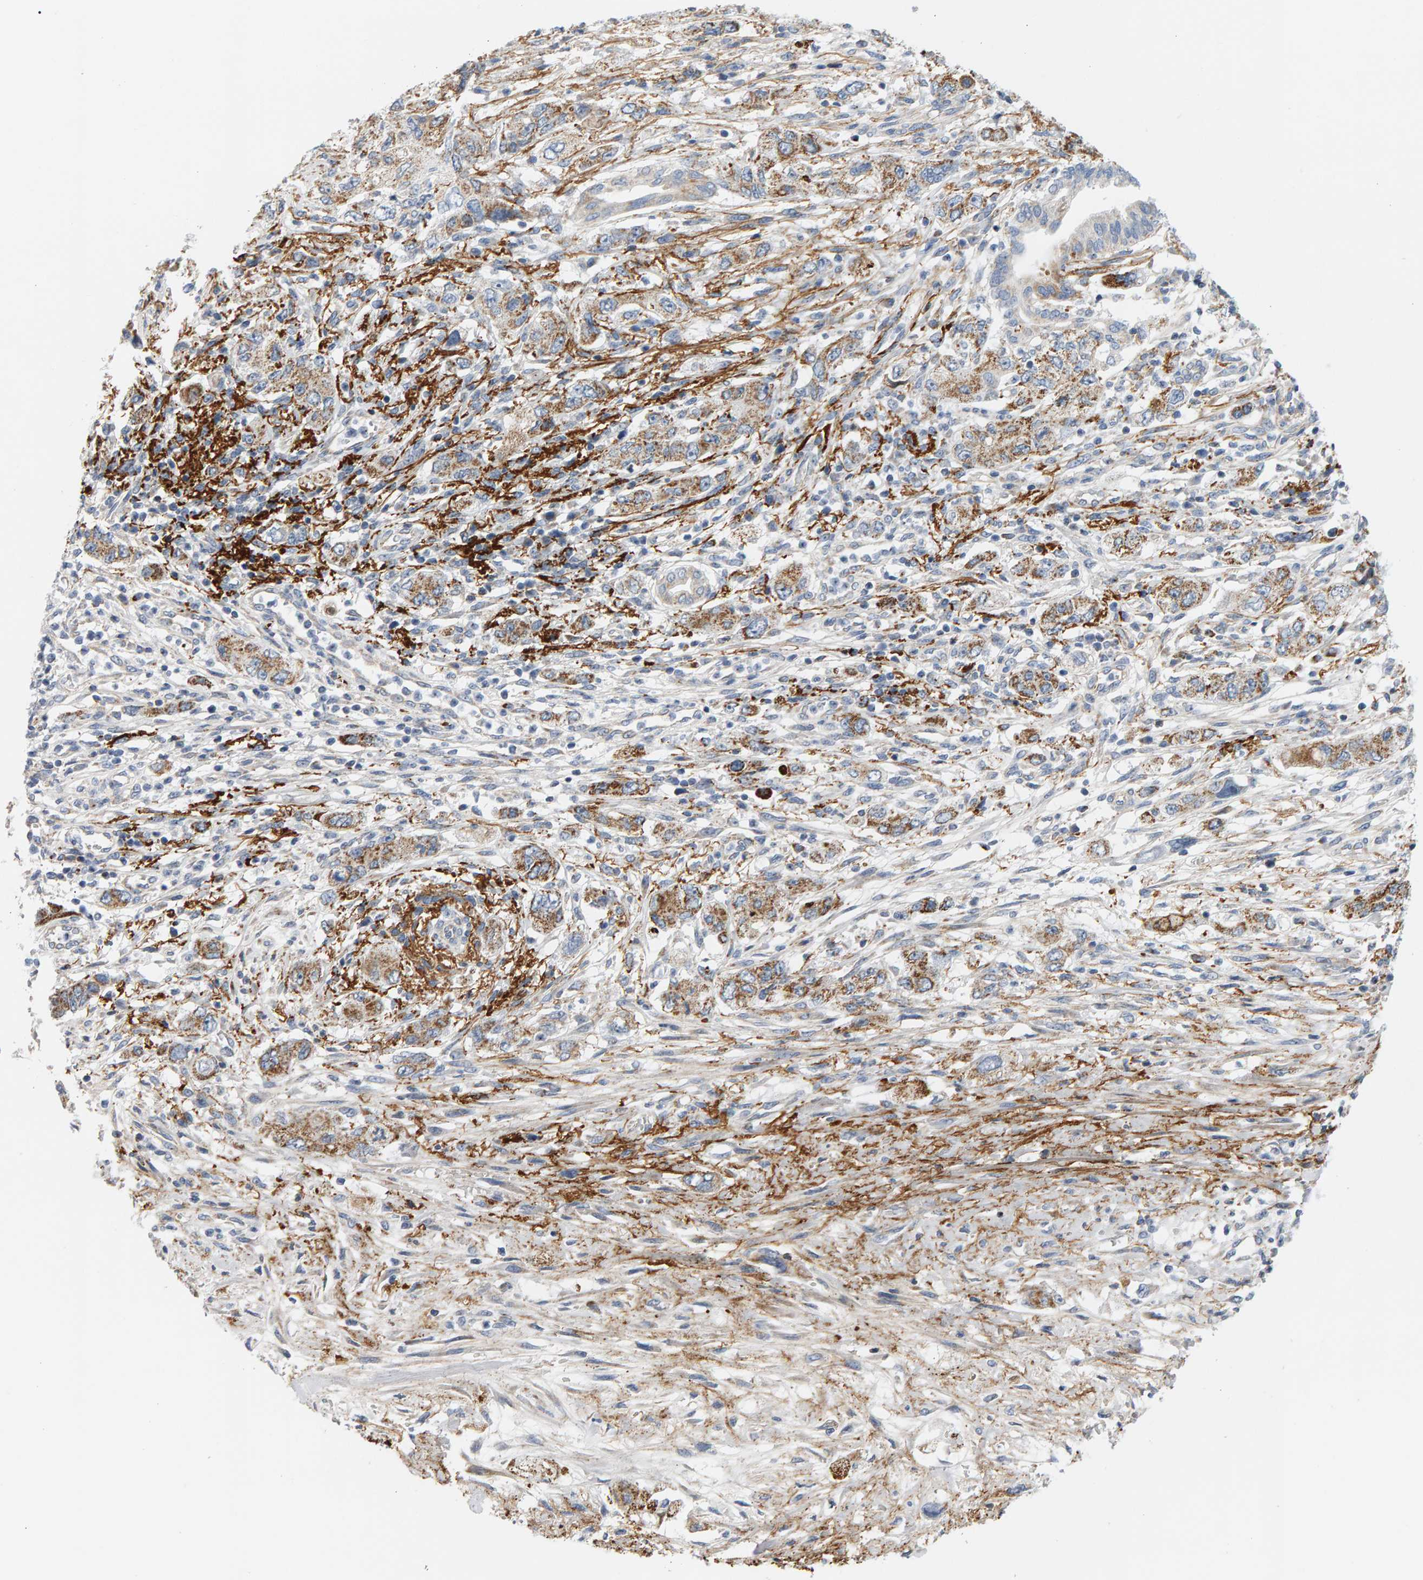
{"staining": {"intensity": "moderate", "quantity": ">75%", "location": "cytoplasmic/membranous"}, "tissue": "pancreatic cancer", "cell_type": "Tumor cells", "image_type": "cancer", "snomed": [{"axis": "morphology", "description": "Adenocarcinoma, NOS"}, {"axis": "topography", "description": "Pancreas"}], "caption": "The immunohistochemical stain labels moderate cytoplasmic/membranous expression in tumor cells of adenocarcinoma (pancreatic) tissue.", "gene": "GGTA1", "patient": {"sex": "female", "age": 73}}